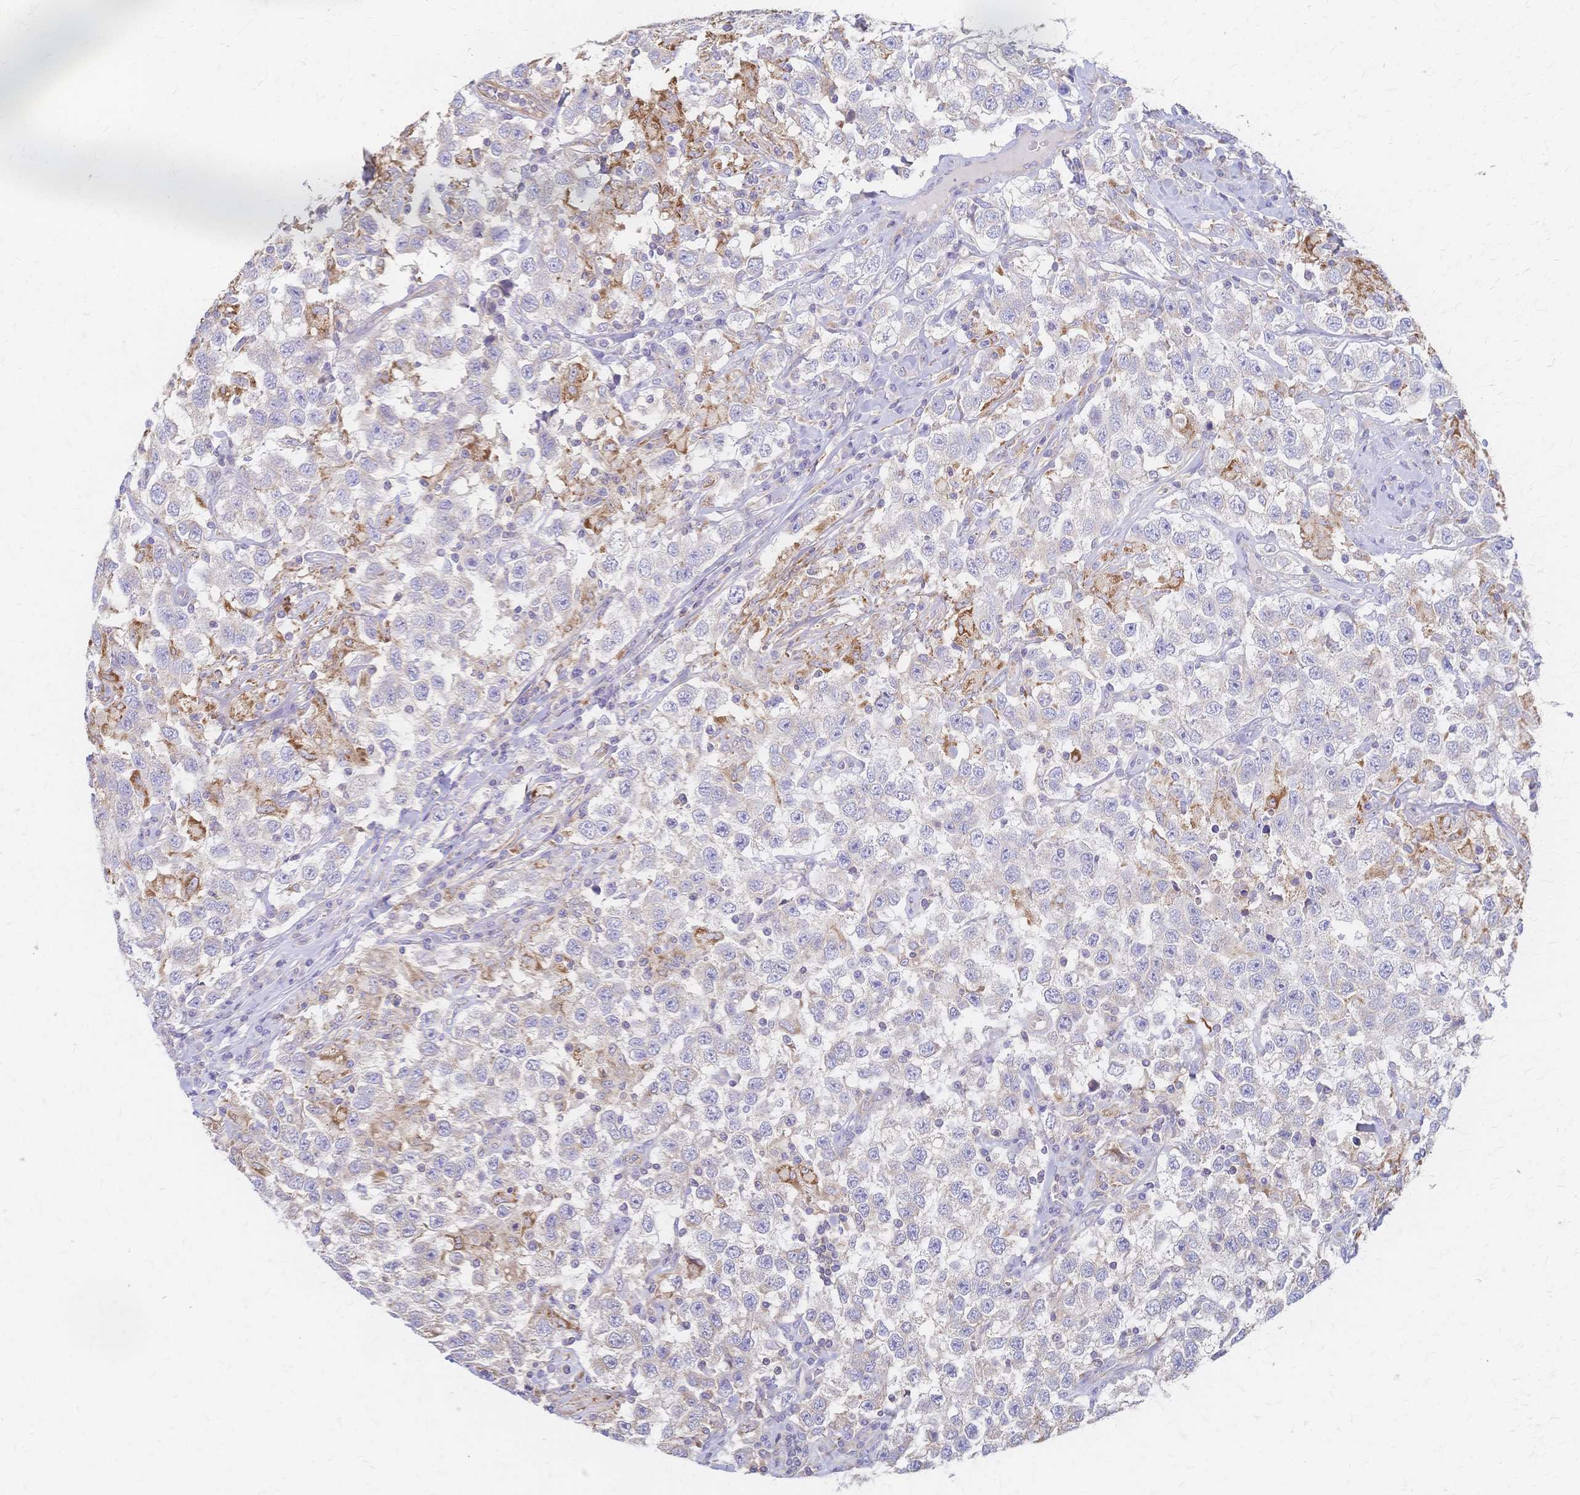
{"staining": {"intensity": "weak", "quantity": "<25%", "location": "cytoplasmic/membranous"}, "tissue": "testis cancer", "cell_type": "Tumor cells", "image_type": "cancer", "snomed": [{"axis": "morphology", "description": "Seminoma, NOS"}, {"axis": "topography", "description": "Testis"}], "caption": "Histopathology image shows no significant protein positivity in tumor cells of testis cancer.", "gene": "CYB5A", "patient": {"sex": "male", "age": 41}}